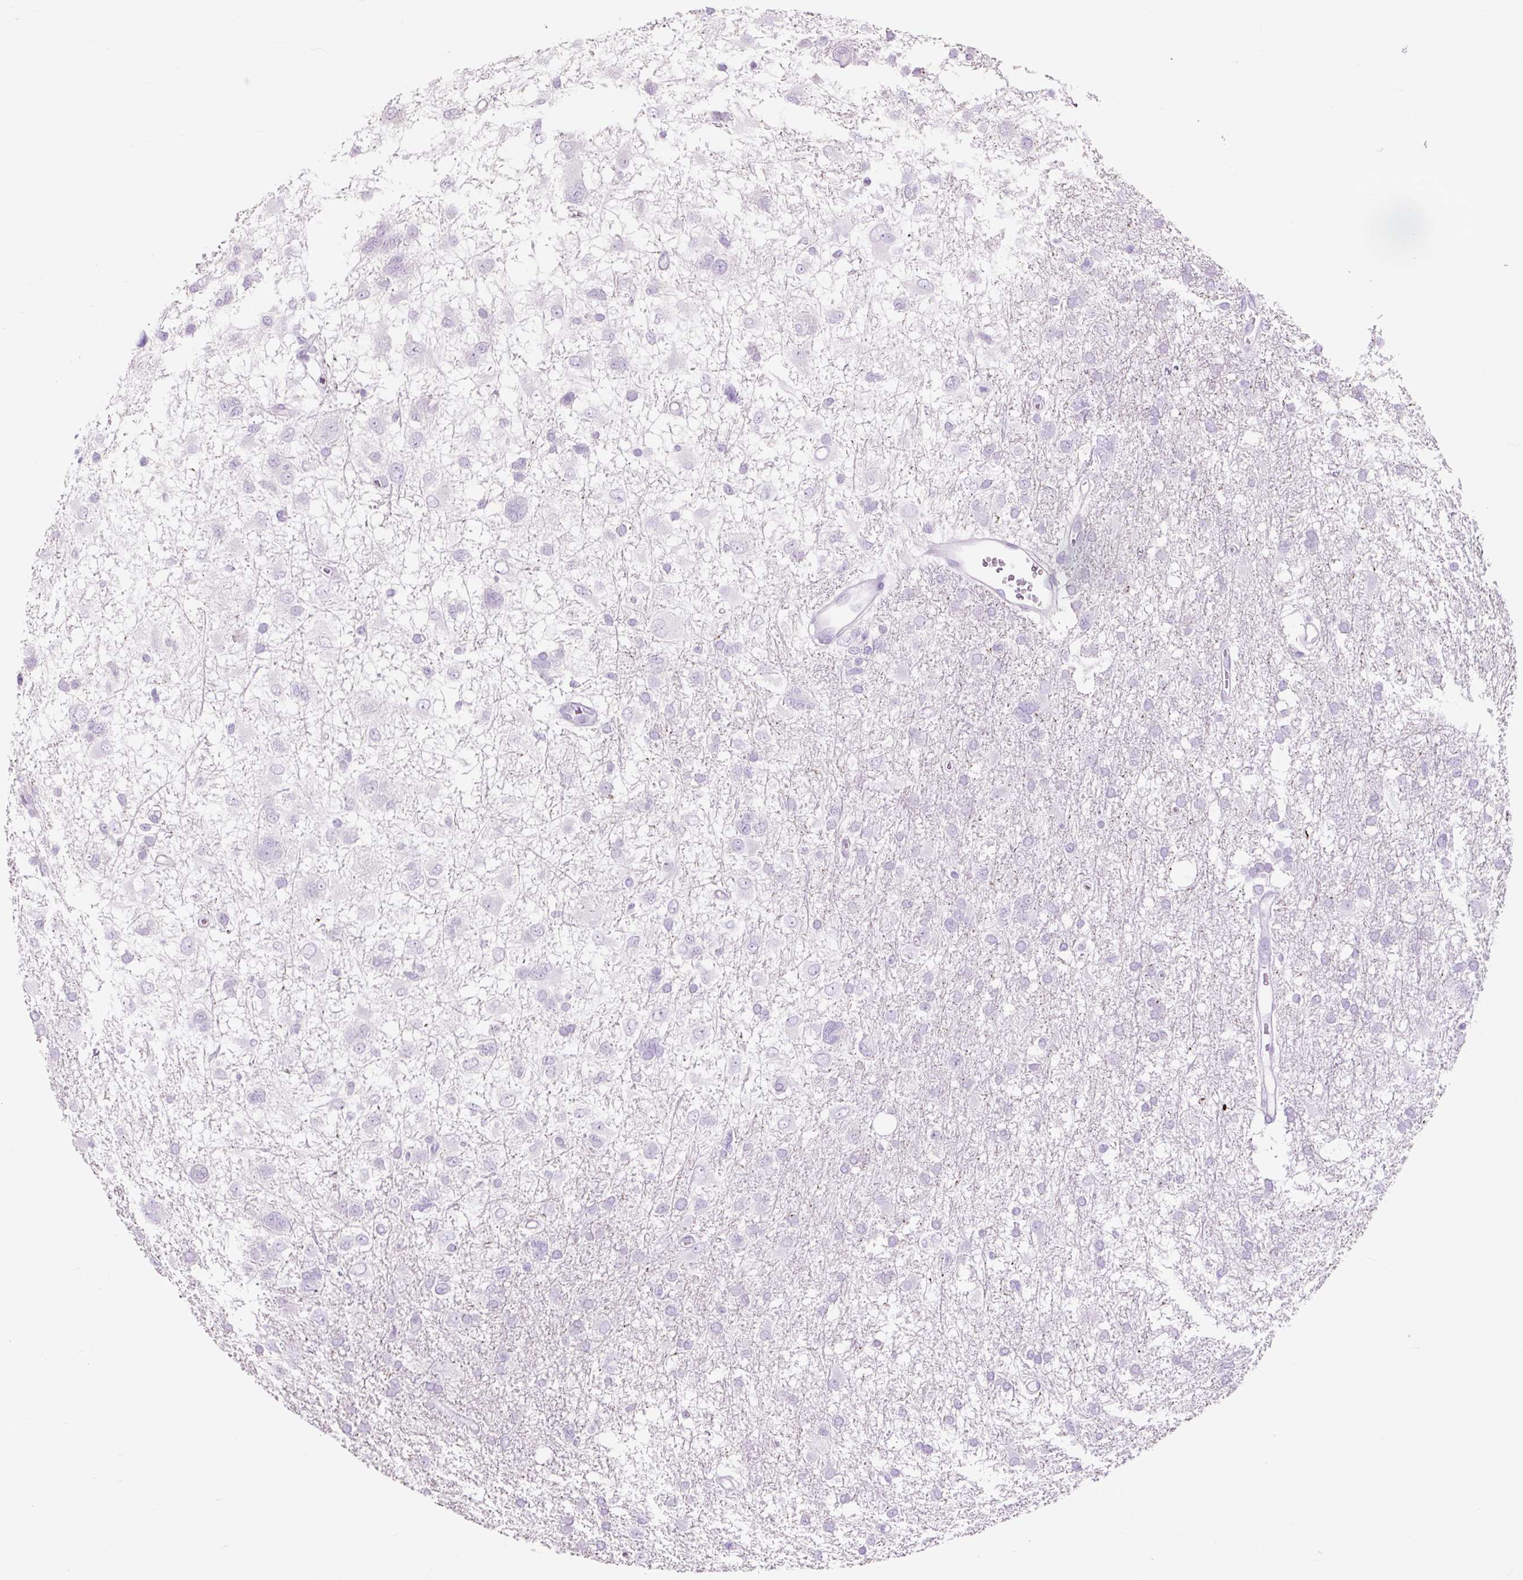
{"staining": {"intensity": "negative", "quantity": "none", "location": "none"}, "tissue": "glioma", "cell_type": "Tumor cells", "image_type": "cancer", "snomed": [{"axis": "morphology", "description": "Glioma, malignant, High grade"}, {"axis": "topography", "description": "Brain"}], "caption": "Immunohistochemical staining of high-grade glioma (malignant) demonstrates no significant positivity in tumor cells.", "gene": "OR10A7", "patient": {"sex": "male", "age": 61}}